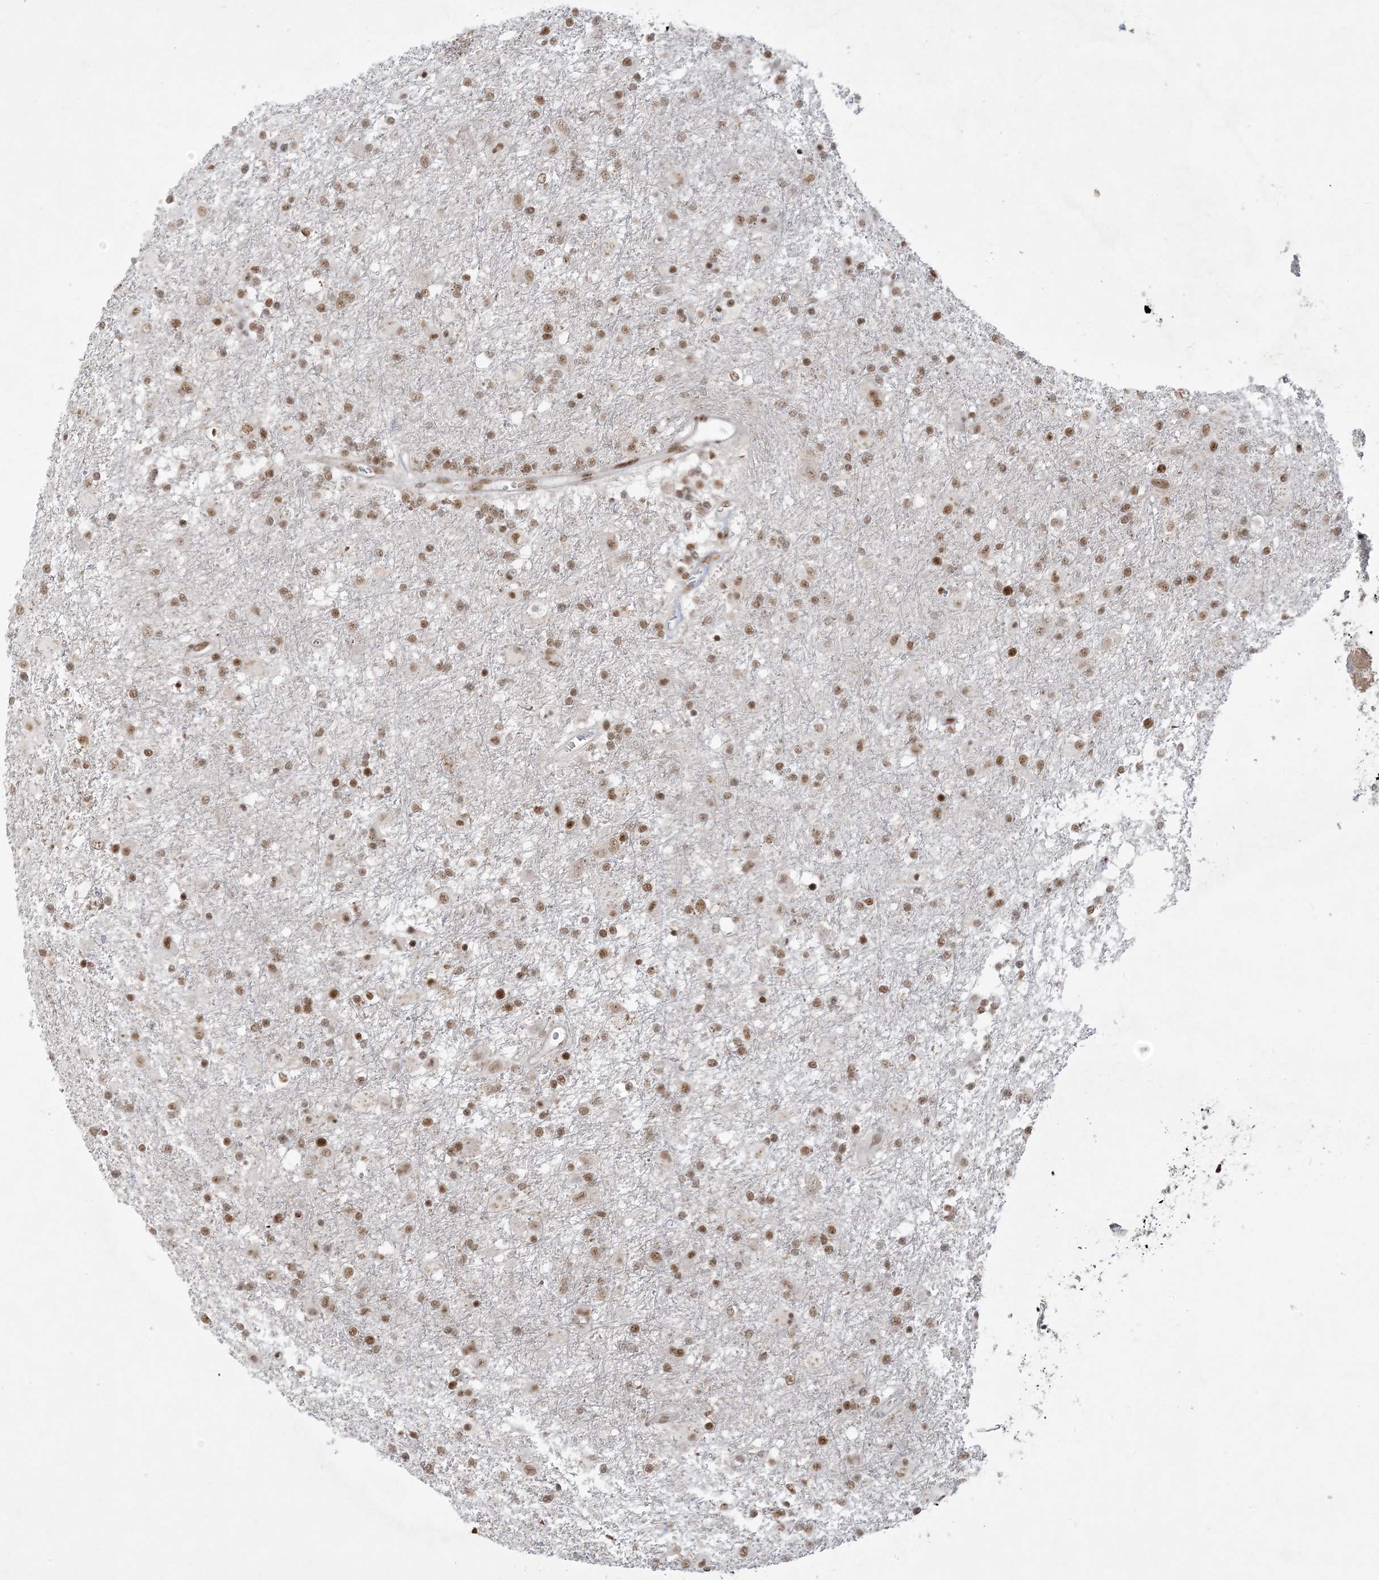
{"staining": {"intensity": "moderate", "quantity": ">75%", "location": "nuclear"}, "tissue": "glioma", "cell_type": "Tumor cells", "image_type": "cancer", "snomed": [{"axis": "morphology", "description": "Glioma, malignant, Low grade"}, {"axis": "topography", "description": "Brain"}], "caption": "Low-grade glioma (malignant) stained for a protein displays moderate nuclear positivity in tumor cells. Using DAB (brown) and hematoxylin (blue) stains, captured at high magnification using brightfield microscopy.", "gene": "PPIL2", "patient": {"sex": "male", "age": 65}}